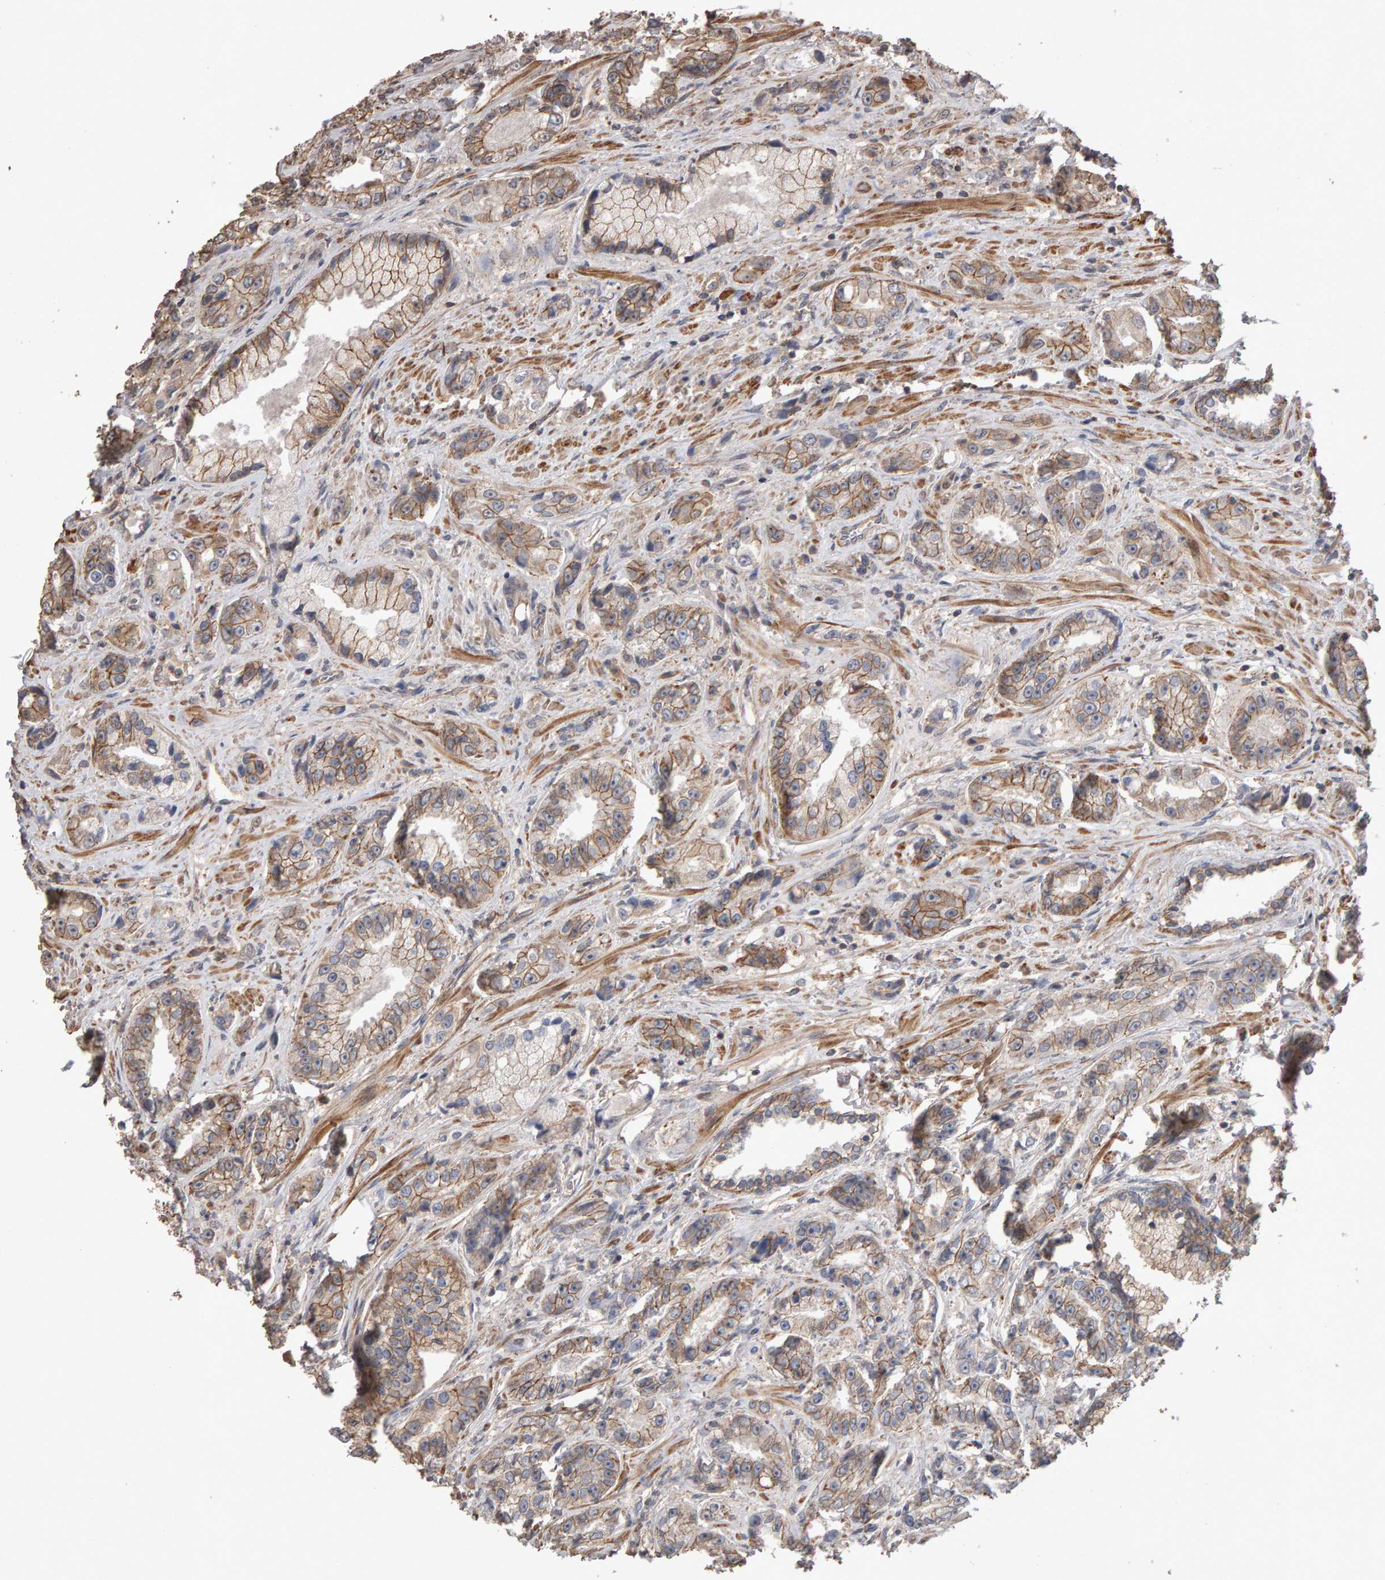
{"staining": {"intensity": "moderate", "quantity": ">75%", "location": "cytoplasmic/membranous"}, "tissue": "prostate cancer", "cell_type": "Tumor cells", "image_type": "cancer", "snomed": [{"axis": "morphology", "description": "Adenocarcinoma, High grade"}, {"axis": "topography", "description": "Prostate"}], "caption": "DAB (3,3'-diaminobenzidine) immunohistochemical staining of high-grade adenocarcinoma (prostate) demonstrates moderate cytoplasmic/membranous protein staining in approximately >75% of tumor cells. (Stains: DAB (3,3'-diaminobenzidine) in brown, nuclei in blue, Microscopy: brightfield microscopy at high magnification).", "gene": "SCRIB", "patient": {"sex": "male", "age": 61}}